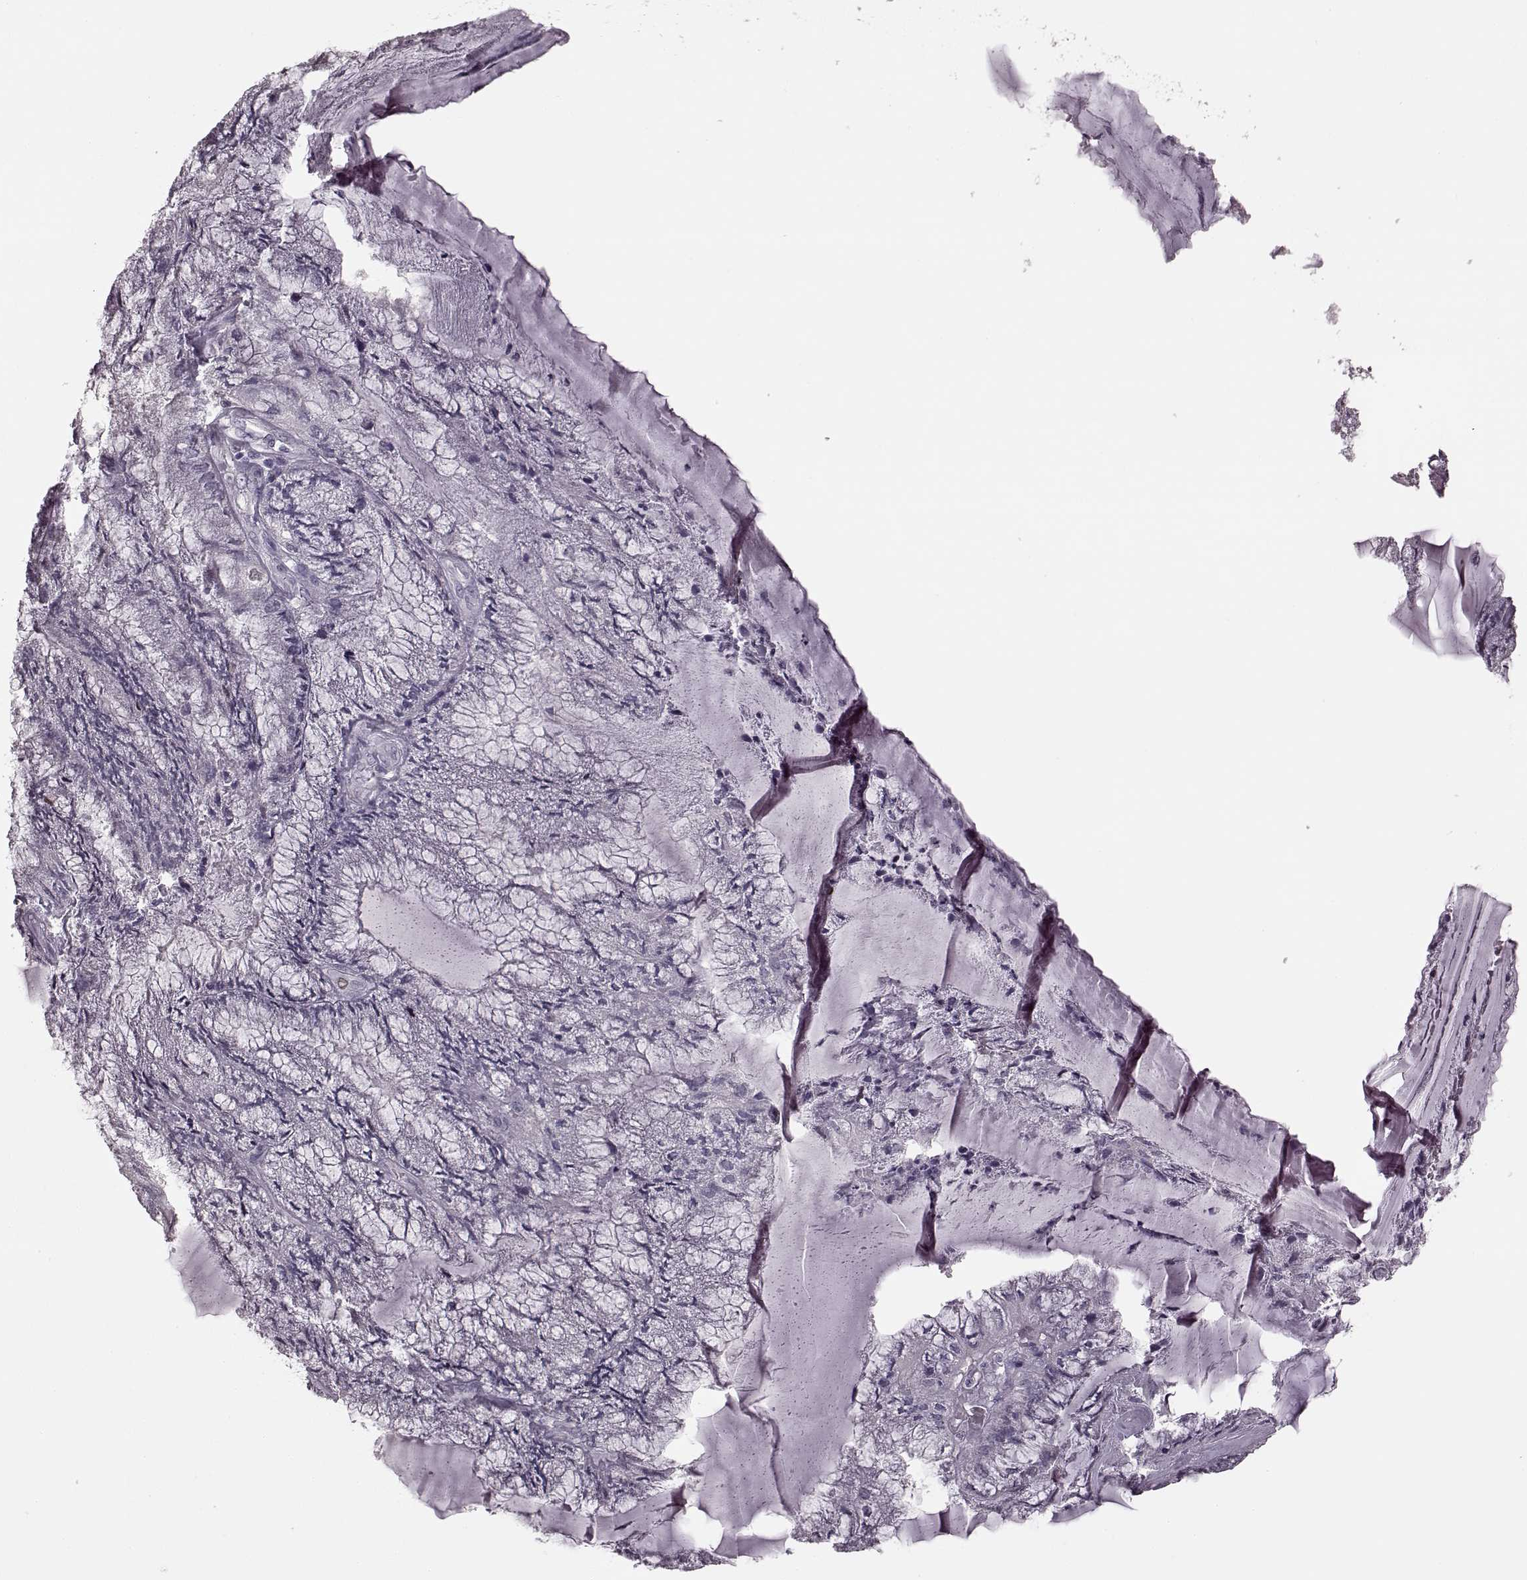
{"staining": {"intensity": "negative", "quantity": "none", "location": "none"}, "tissue": "endometrial cancer", "cell_type": "Tumor cells", "image_type": "cancer", "snomed": [{"axis": "morphology", "description": "Carcinoma, NOS"}, {"axis": "topography", "description": "Endometrium"}], "caption": "High power microscopy photomicrograph of an immunohistochemistry image of carcinoma (endometrial), revealing no significant positivity in tumor cells.", "gene": "CCNA2", "patient": {"sex": "female", "age": 62}}